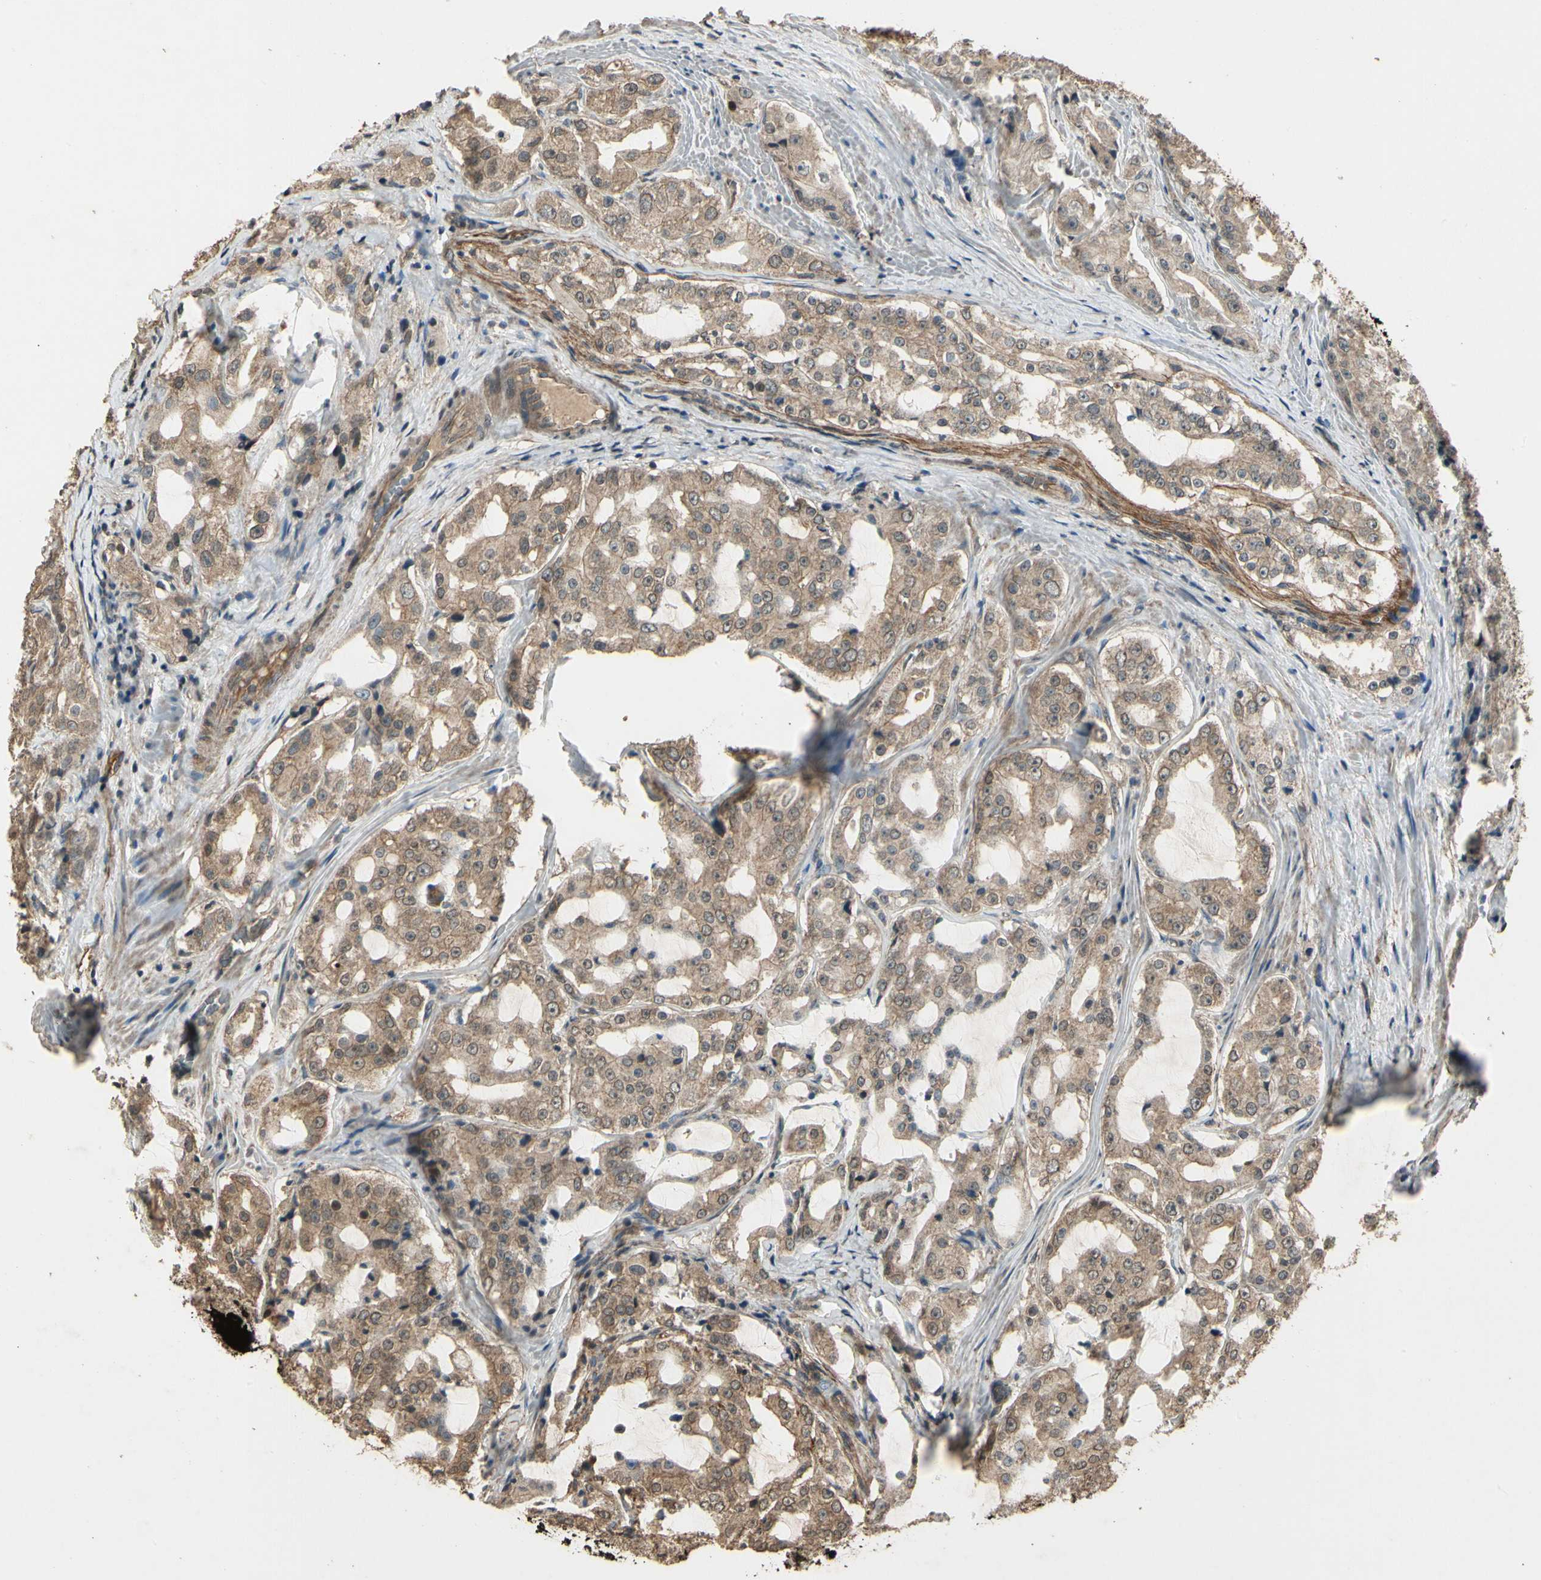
{"staining": {"intensity": "moderate", "quantity": ">75%", "location": "cytoplasmic/membranous"}, "tissue": "prostate cancer", "cell_type": "Tumor cells", "image_type": "cancer", "snomed": [{"axis": "morphology", "description": "Adenocarcinoma, High grade"}, {"axis": "topography", "description": "Prostate"}], "caption": "Prostate high-grade adenocarcinoma stained with DAB IHC shows medium levels of moderate cytoplasmic/membranous expression in about >75% of tumor cells. Nuclei are stained in blue.", "gene": "RNF180", "patient": {"sex": "male", "age": 73}}